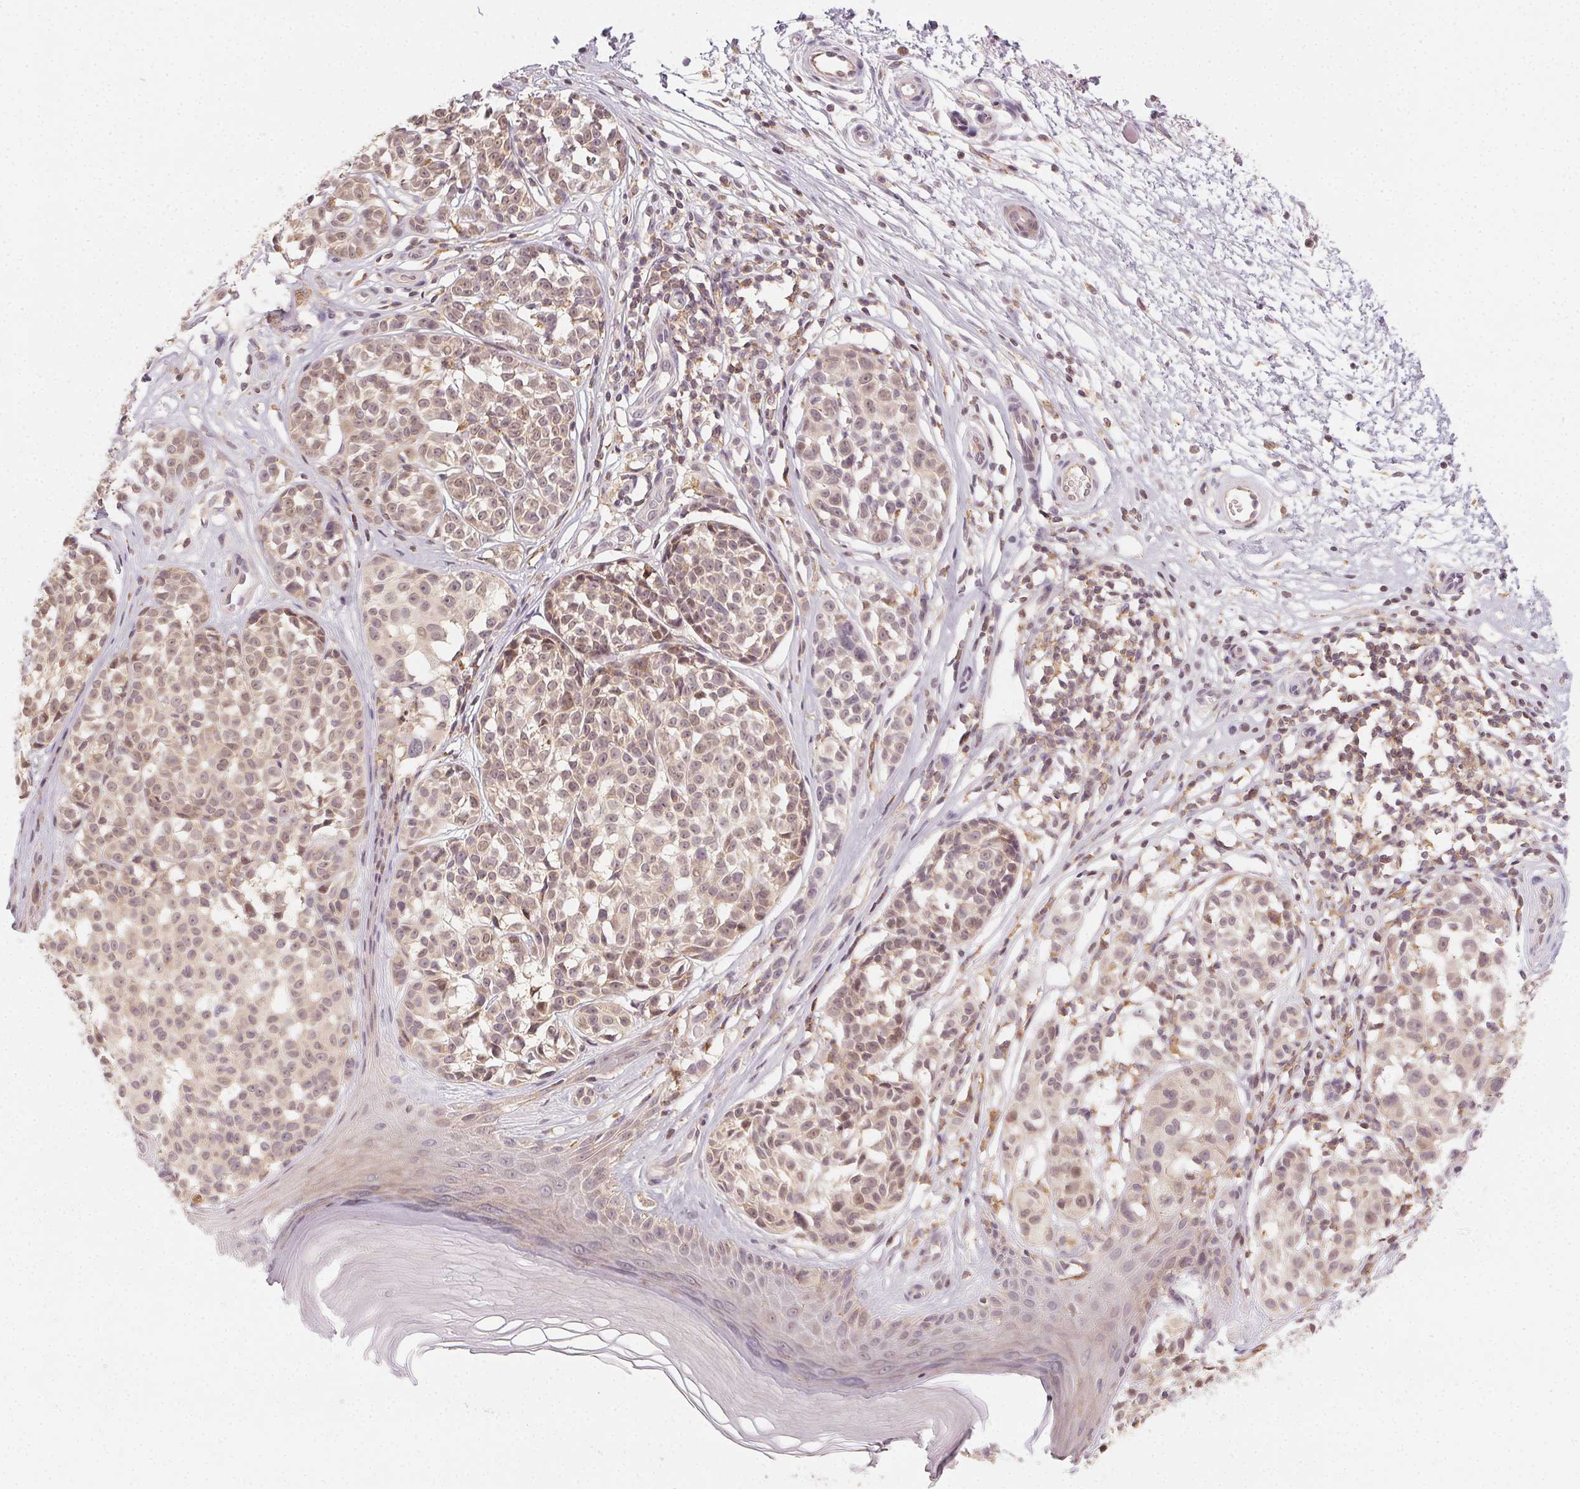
{"staining": {"intensity": "weak", "quantity": "25%-75%", "location": "cytoplasmic/membranous"}, "tissue": "melanoma", "cell_type": "Tumor cells", "image_type": "cancer", "snomed": [{"axis": "morphology", "description": "Malignant melanoma, NOS"}, {"axis": "topography", "description": "Skin"}], "caption": "Immunohistochemical staining of human melanoma reveals weak cytoplasmic/membranous protein positivity in about 25%-75% of tumor cells.", "gene": "NCOA4", "patient": {"sex": "female", "age": 90}}